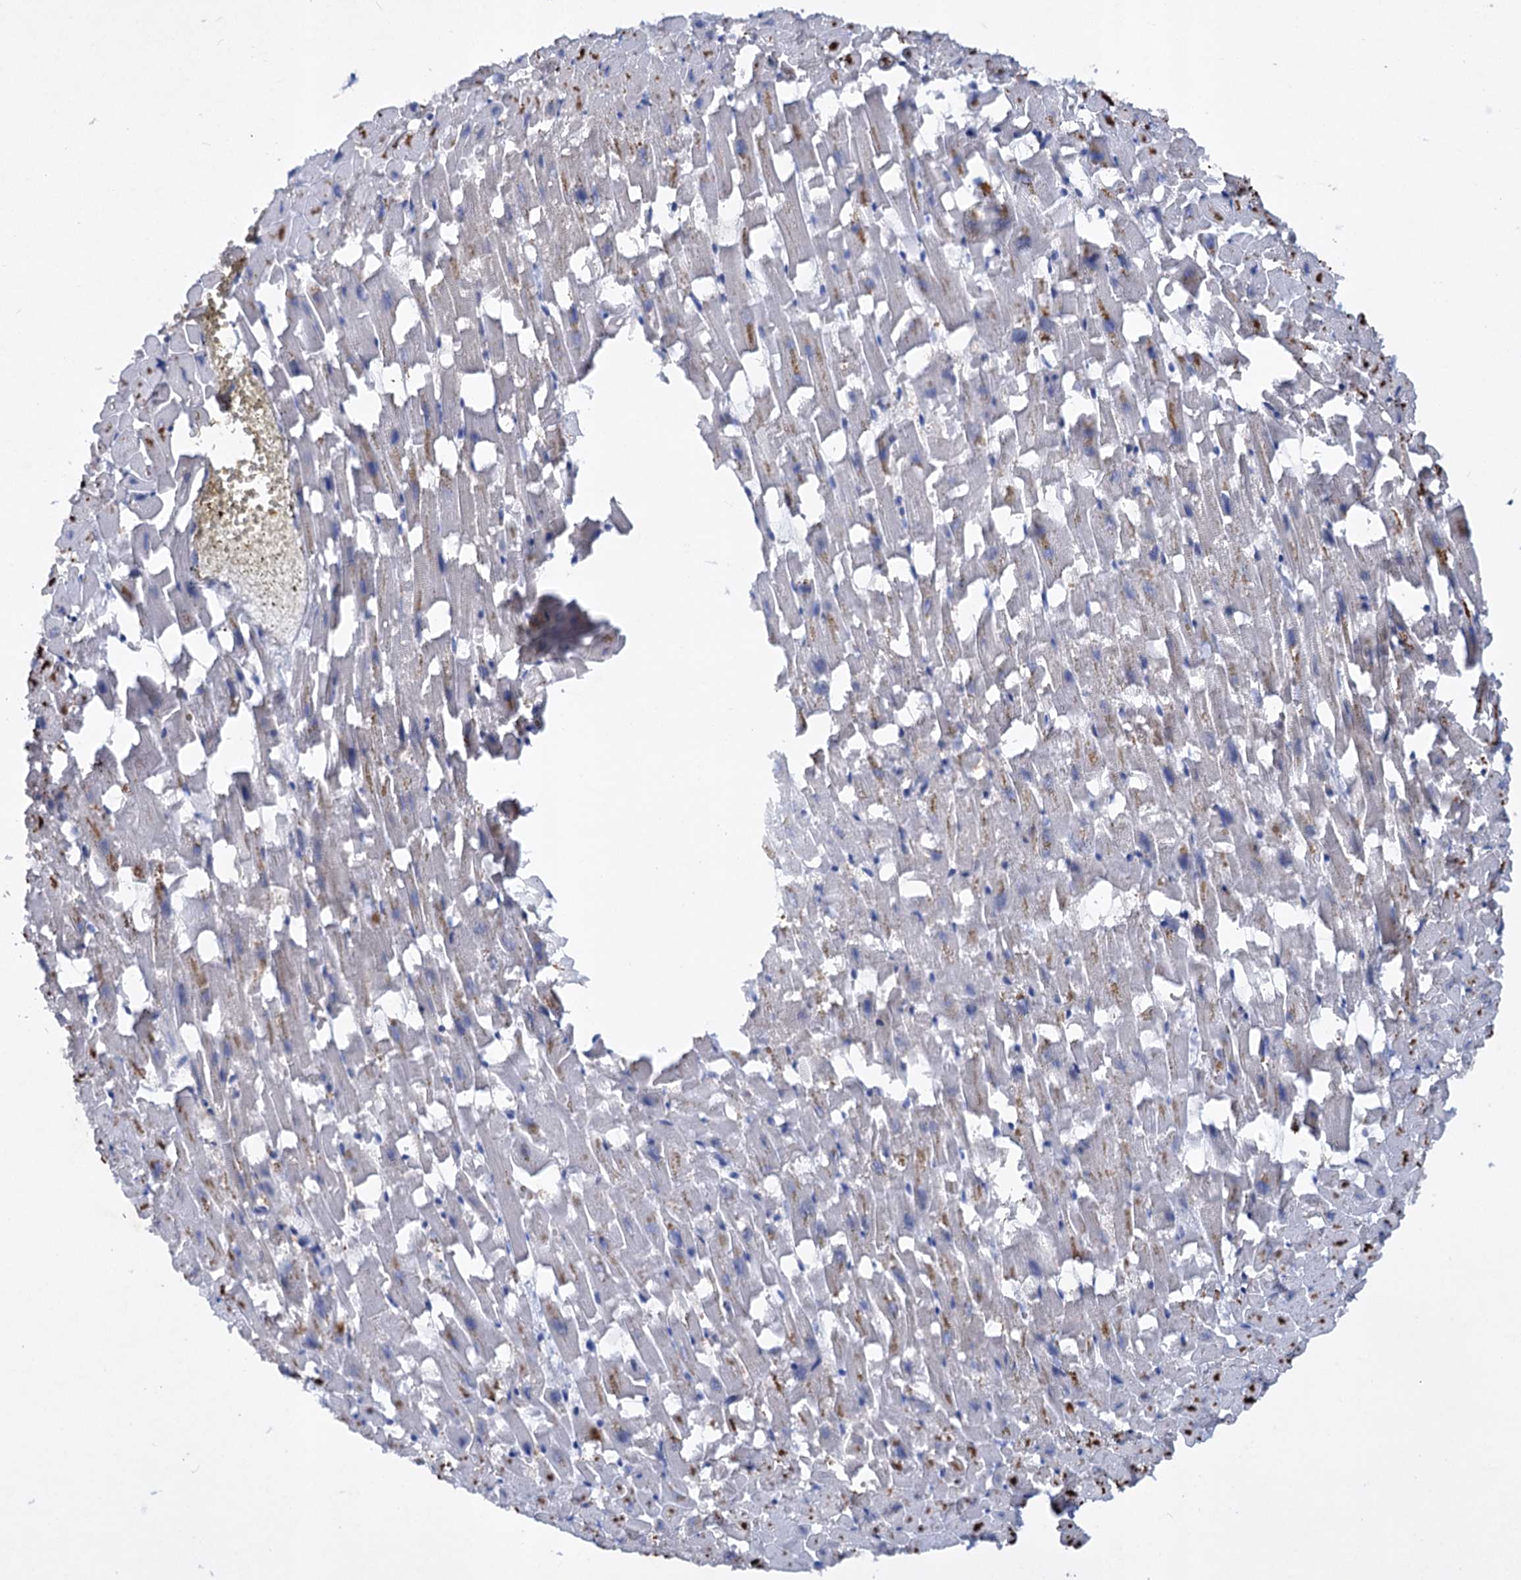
{"staining": {"intensity": "moderate", "quantity": "25%-75%", "location": "cytoplasmic/membranous"}, "tissue": "heart muscle", "cell_type": "Cardiomyocytes", "image_type": "normal", "snomed": [{"axis": "morphology", "description": "Normal tissue, NOS"}, {"axis": "topography", "description": "Heart"}], "caption": "This micrograph displays immunohistochemistry (IHC) staining of benign human heart muscle, with medium moderate cytoplasmic/membranous staining in about 25%-75% of cardiomyocytes.", "gene": "ATP4A", "patient": {"sex": "female", "age": 64}}